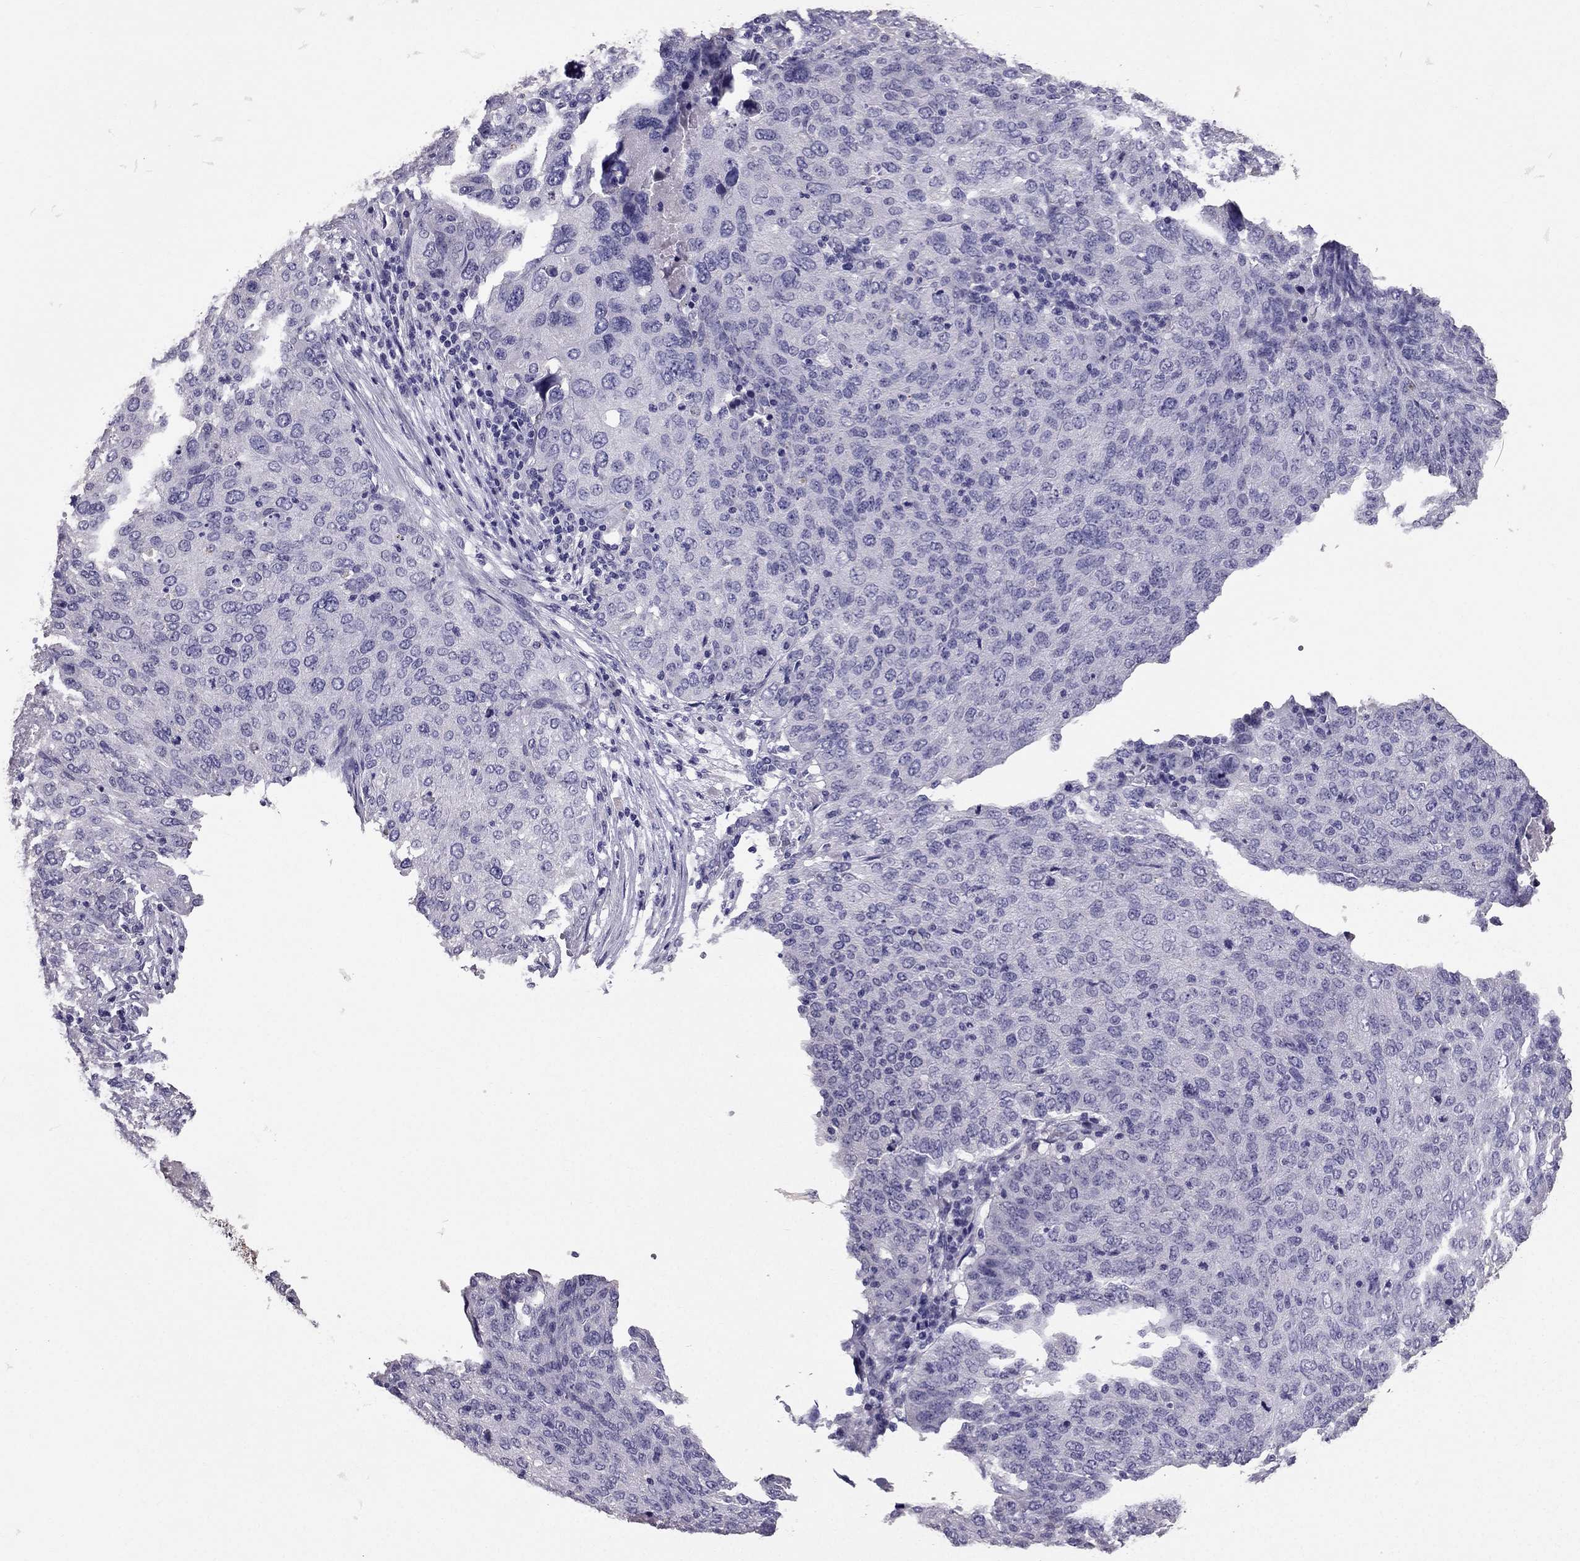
{"staining": {"intensity": "negative", "quantity": "none", "location": "none"}, "tissue": "ovarian cancer", "cell_type": "Tumor cells", "image_type": "cancer", "snomed": [{"axis": "morphology", "description": "Carcinoma, endometroid"}, {"axis": "topography", "description": "Ovary"}], "caption": "There is no significant expression in tumor cells of ovarian cancer (endometroid carcinoma).", "gene": "SCG5", "patient": {"sex": "female", "age": 58}}